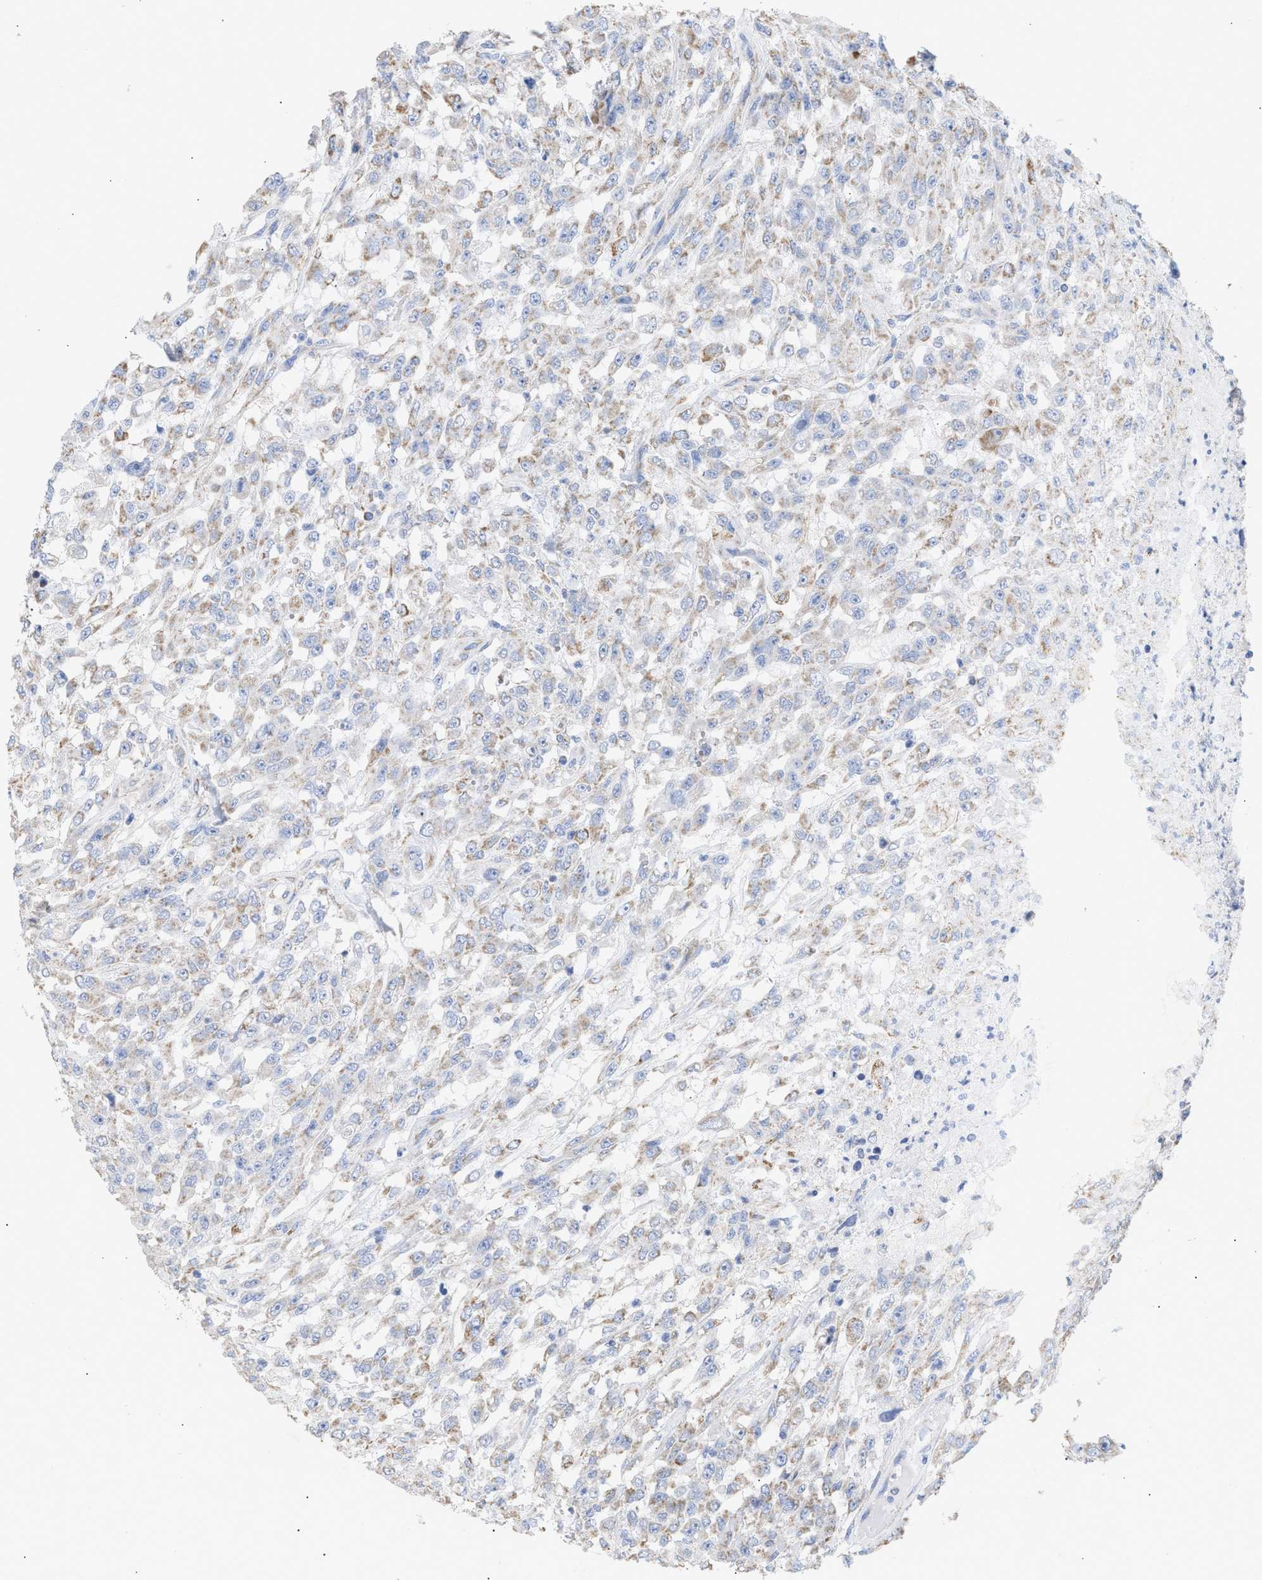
{"staining": {"intensity": "weak", "quantity": "<25%", "location": "cytoplasmic/membranous"}, "tissue": "urothelial cancer", "cell_type": "Tumor cells", "image_type": "cancer", "snomed": [{"axis": "morphology", "description": "Urothelial carcinoma, High grade"}, {"axis": "topography", "description": "Urinary bladder"}], "caption": "The photomicrograph displays no significant staining in tumor cells of urothelial cancer.", "gene": "ACOT13", "patient": {"sex": "male", "age": 46}}